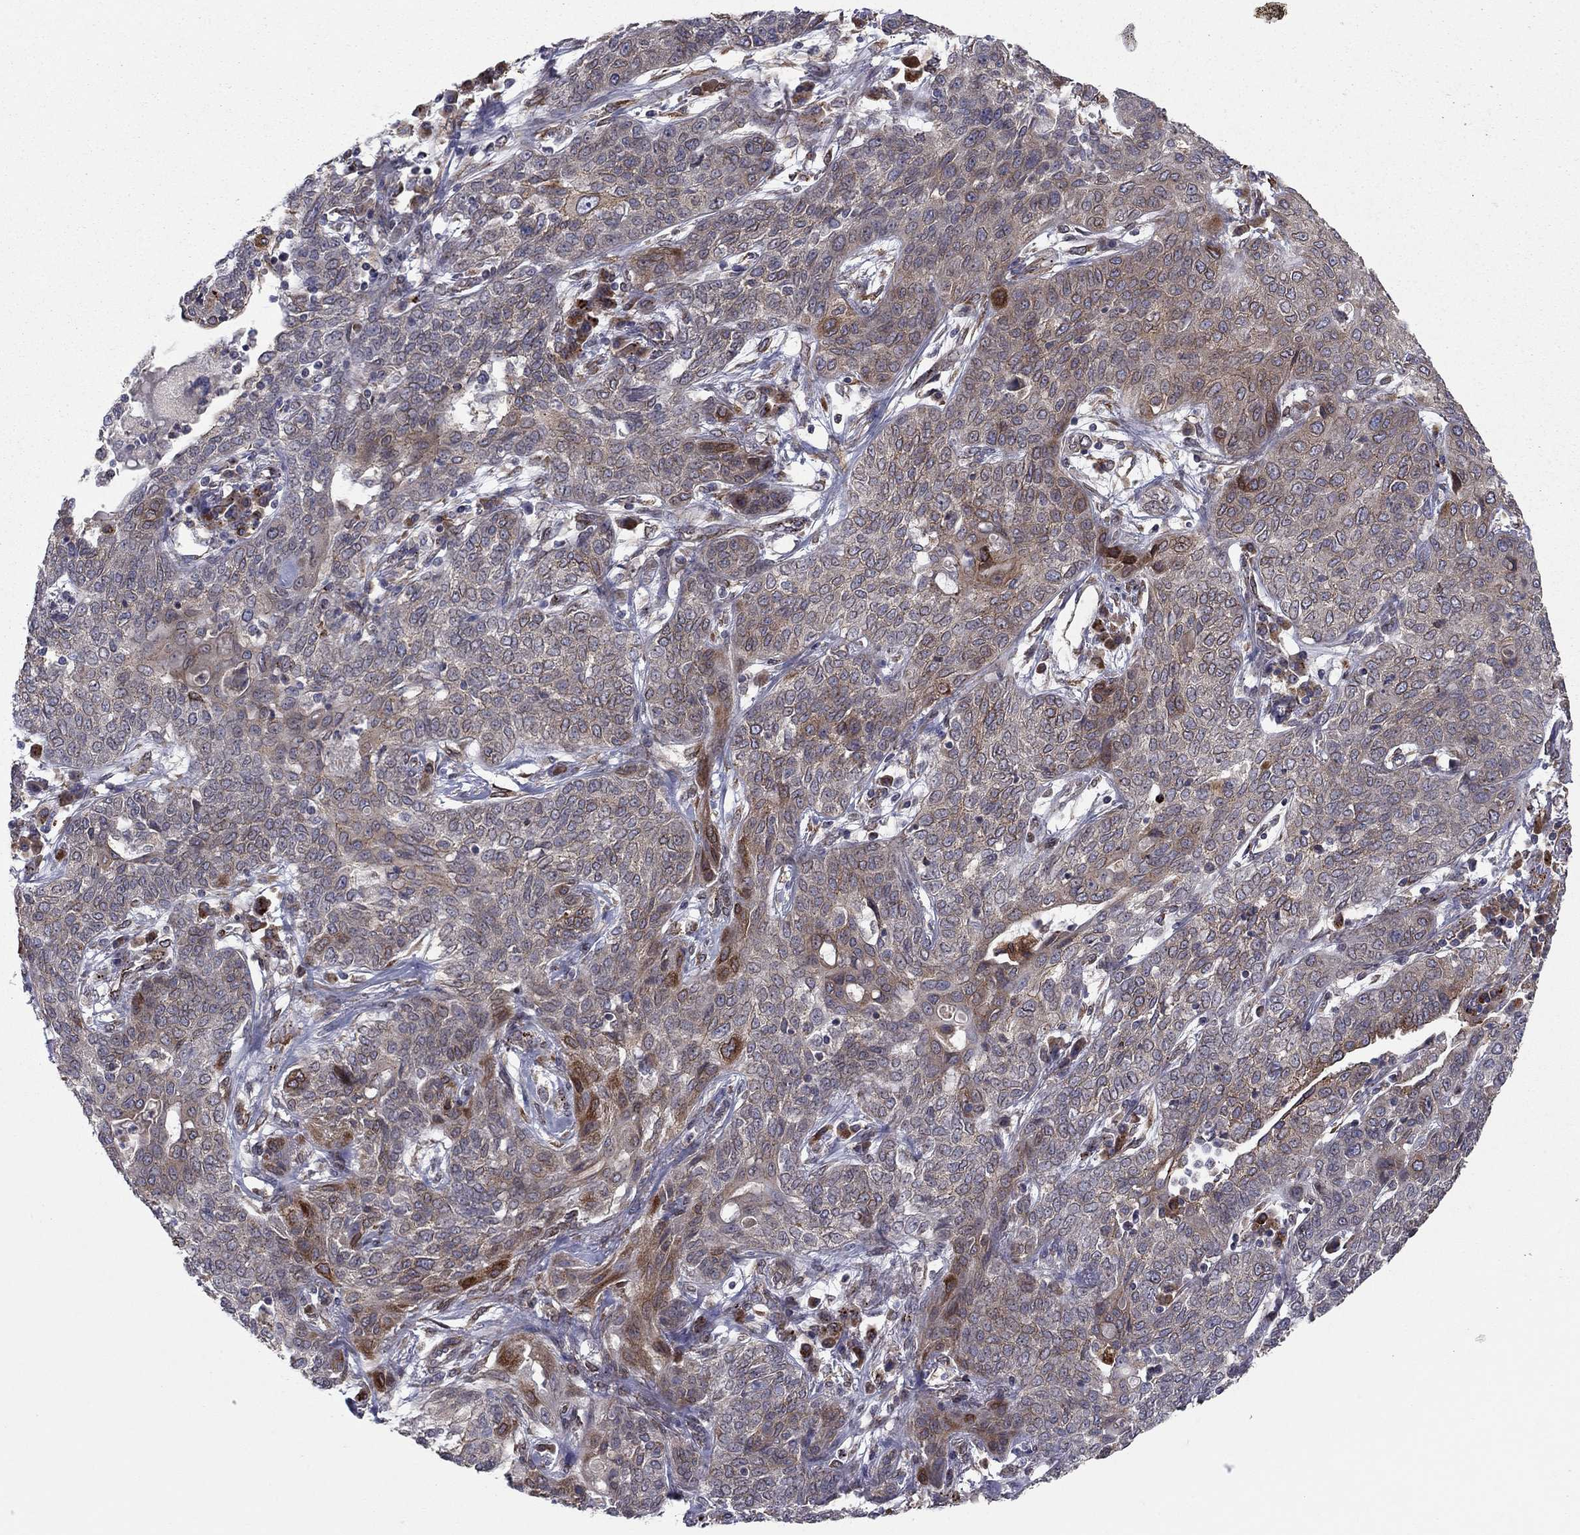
{"staining": {"intensity": "moderate", "quantity": "<25%", "location": "cytoplasmic/membranous"}, "tissue": "lung cancer", "cell_type": "Tumor cells", "image_type": "cancer", "snomed": [{"axis": "morphology", "description": "Squamous cell carcinoma, NOS"}, {"axis": "topography", "description": "Lung"}], "caption": "Protein expression by immunohistochemistry displays moderate cytoplasmic/membranous positivity in approximately <25% of tumor cells in lung cancer. (IHC, brightfield microscopy, high magnification).", "gene": "YIF1A", "patient": {"sex": "female", "age": 70}}